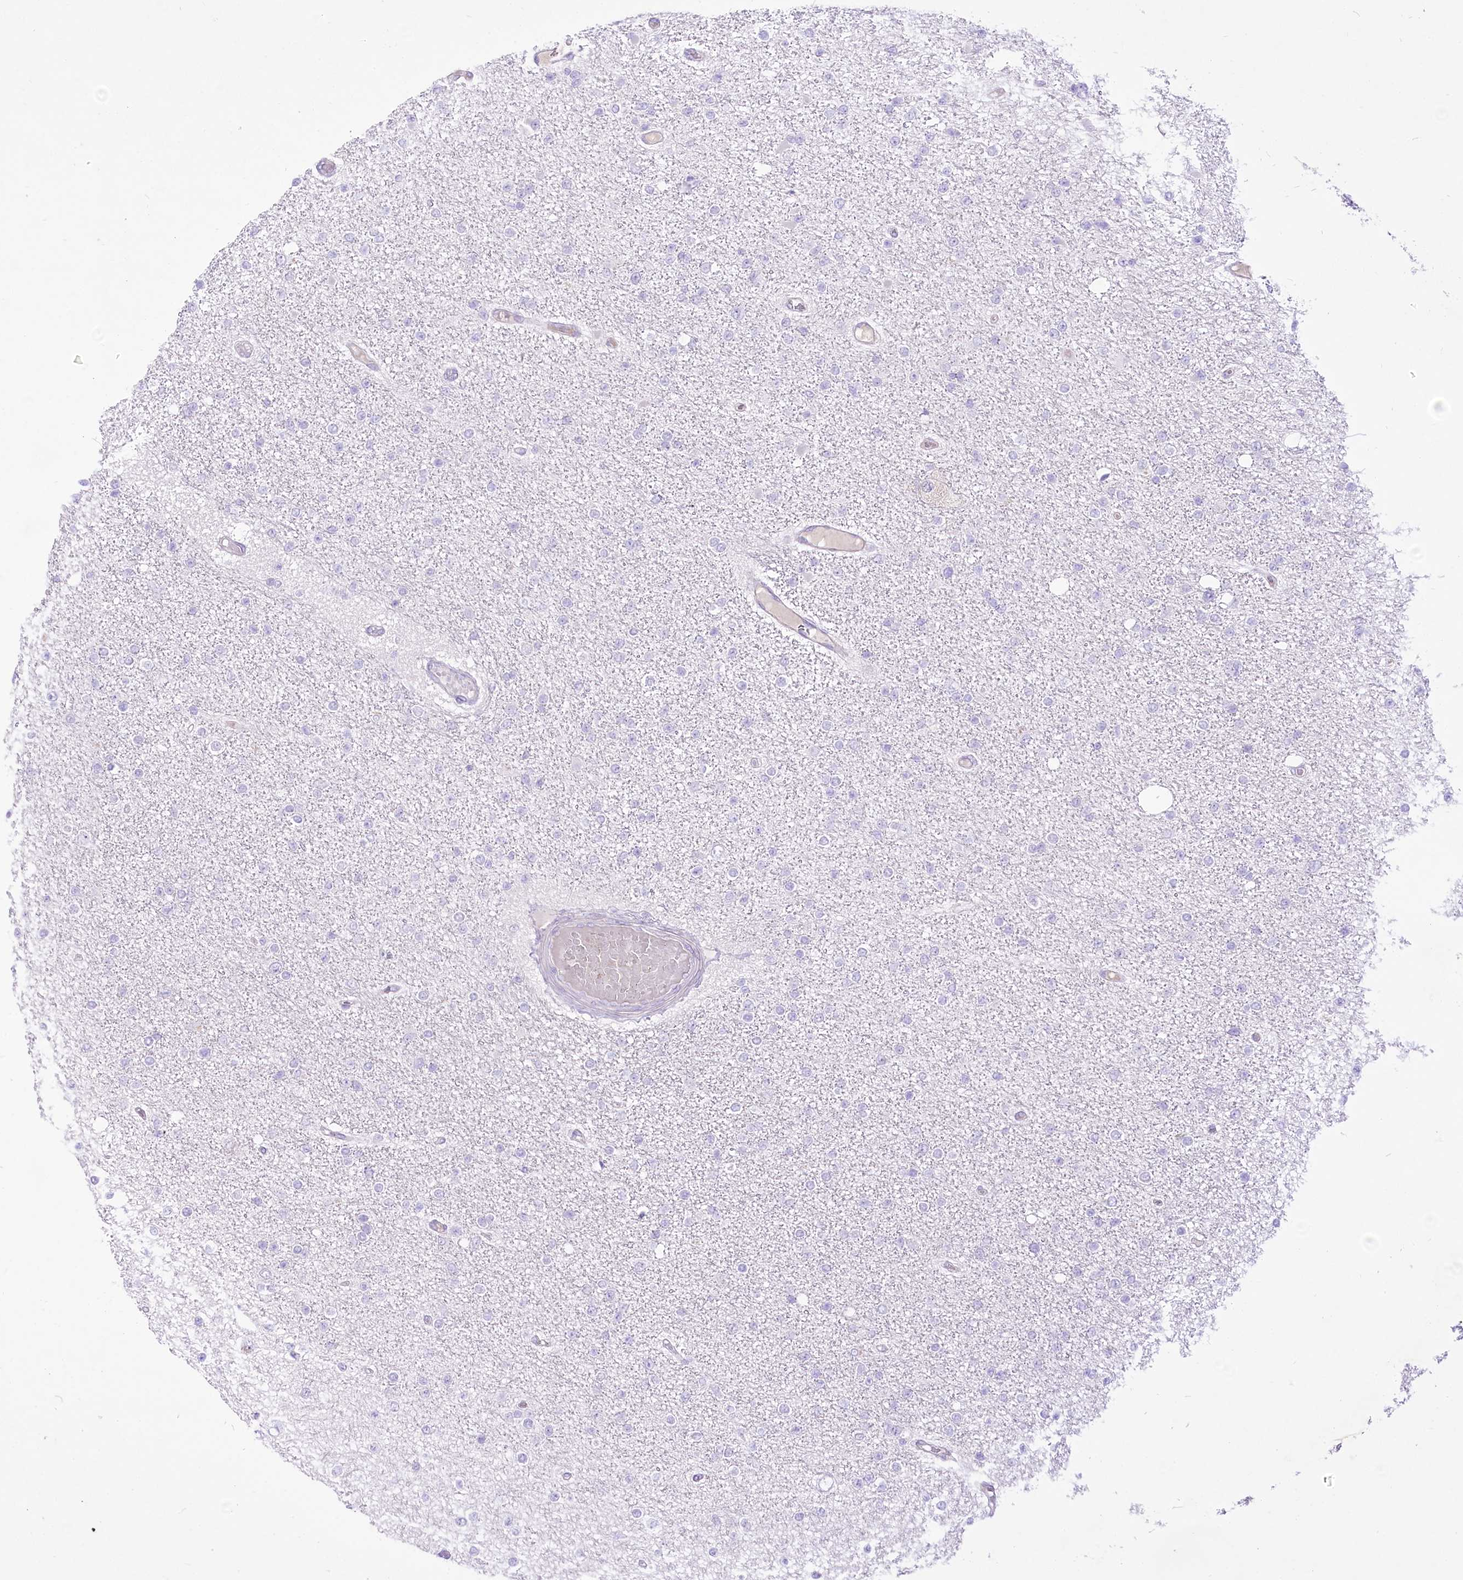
{"staining": {"intensity": "negative", "quantity": "none", "location": "none"}, "tissue": "glioma", "cell_type": "Tumor cells", "image_type": "cancer", "snomed": [{"axis": "morphology", "description": "Glioma, malignant, Low grade"}, {"axis": "topography", "description": "Brain"}], "caption": "This is a micrograph of immunohistochemistry (IHC) staining of glioma, which shows no expression in tumor cells.", "gene": "HELT", "patient": {"sex": "female", "age": 22}}